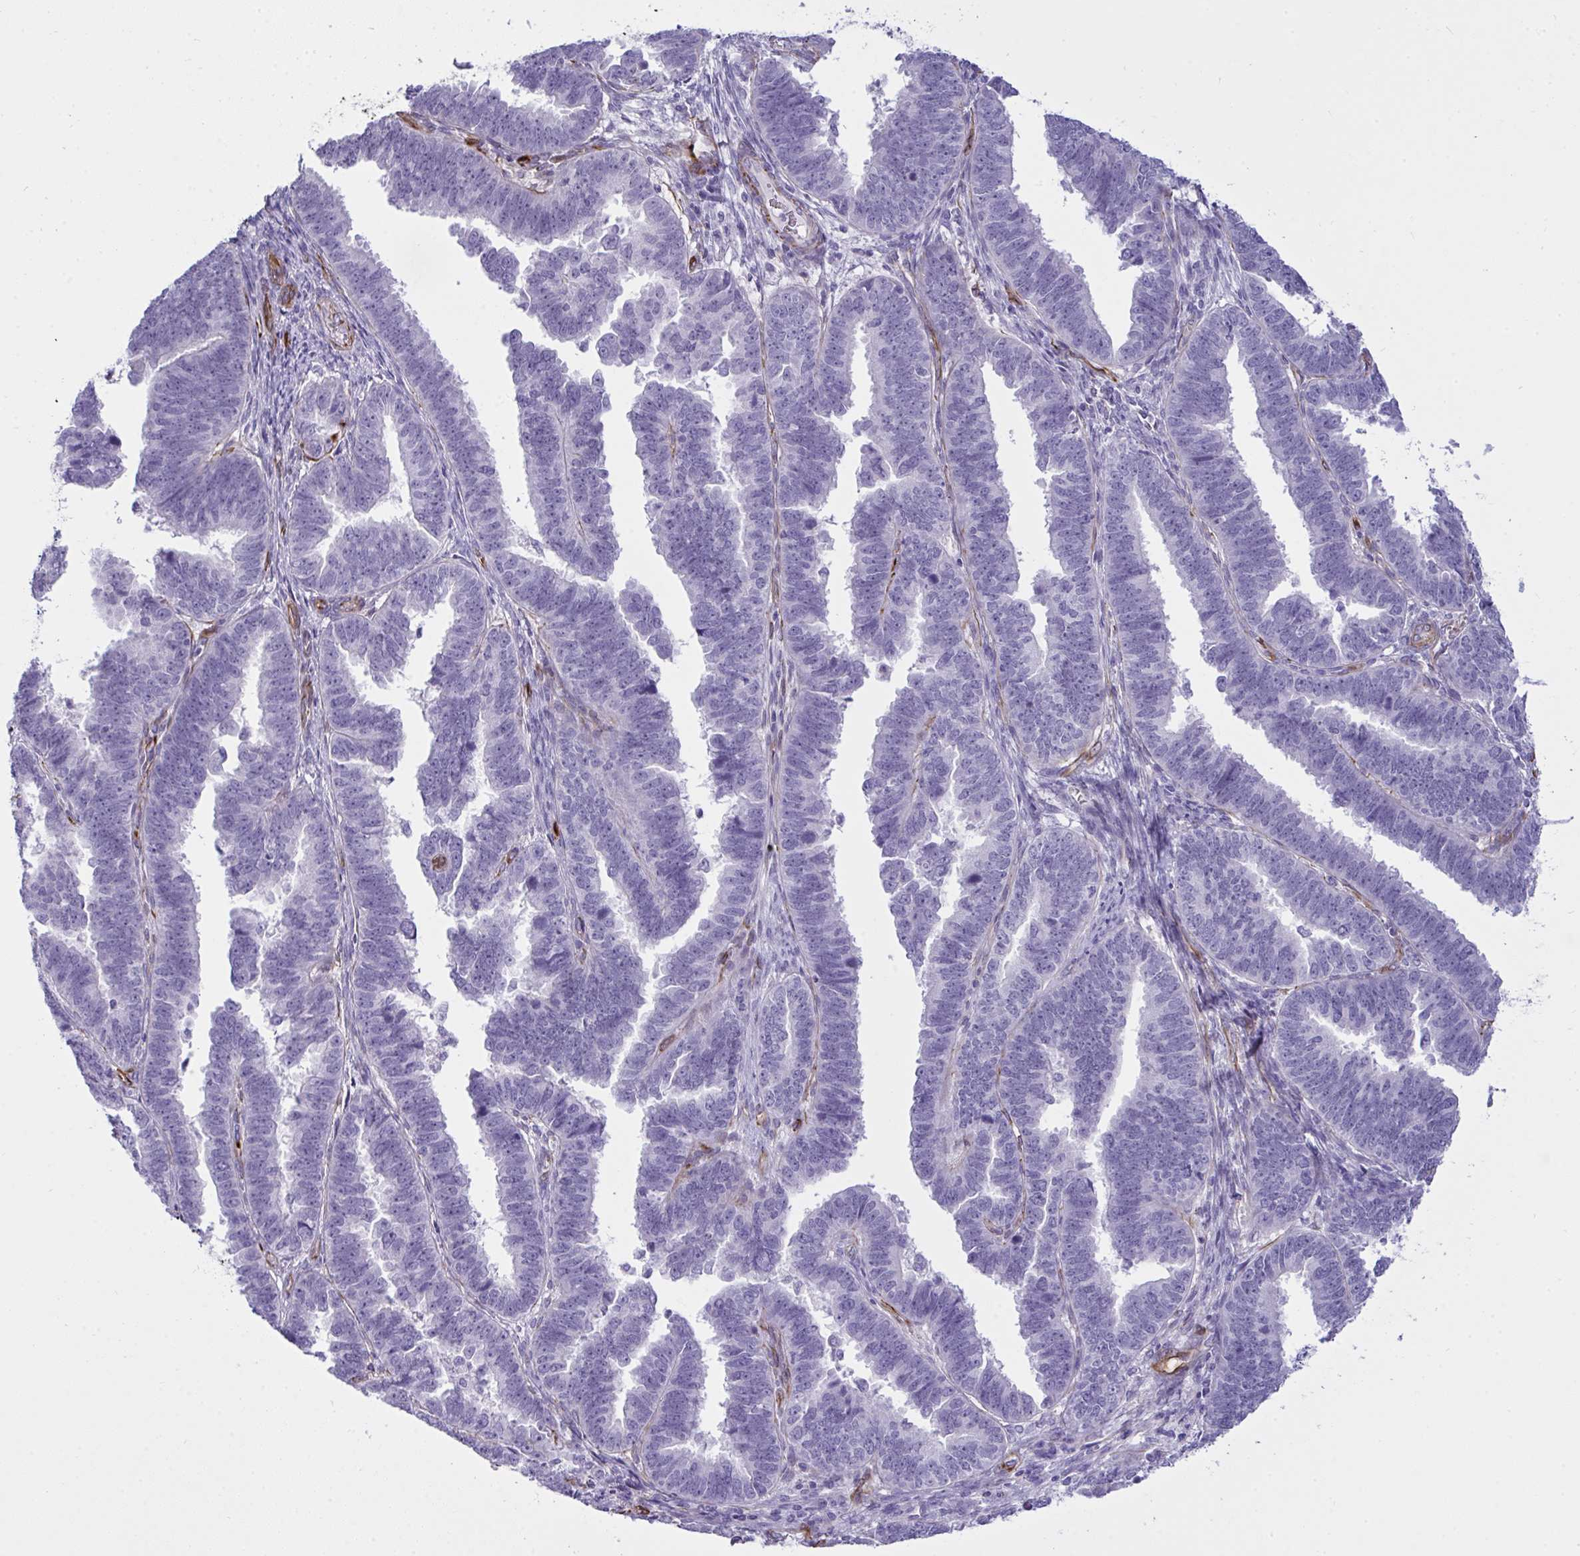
{"staining": {"intensity": "negative", "quantity": "none", "location": "none"}, "tissue": "endometrial cancer", "cell_type": "Tumor cells", "image_type": "cancer", "snomed": [{"axis": "morphology", "description": "Adenocarcinoma, NOS"}, {"axis": "topography", "description": "Endometrium"}], "caption": "Endometrial cancer stained for a protein using immunohistochemistry reveals no staining tumor cells.", "gene": "SLC35B1", "patient": {"sex": "female", "age": 75}}